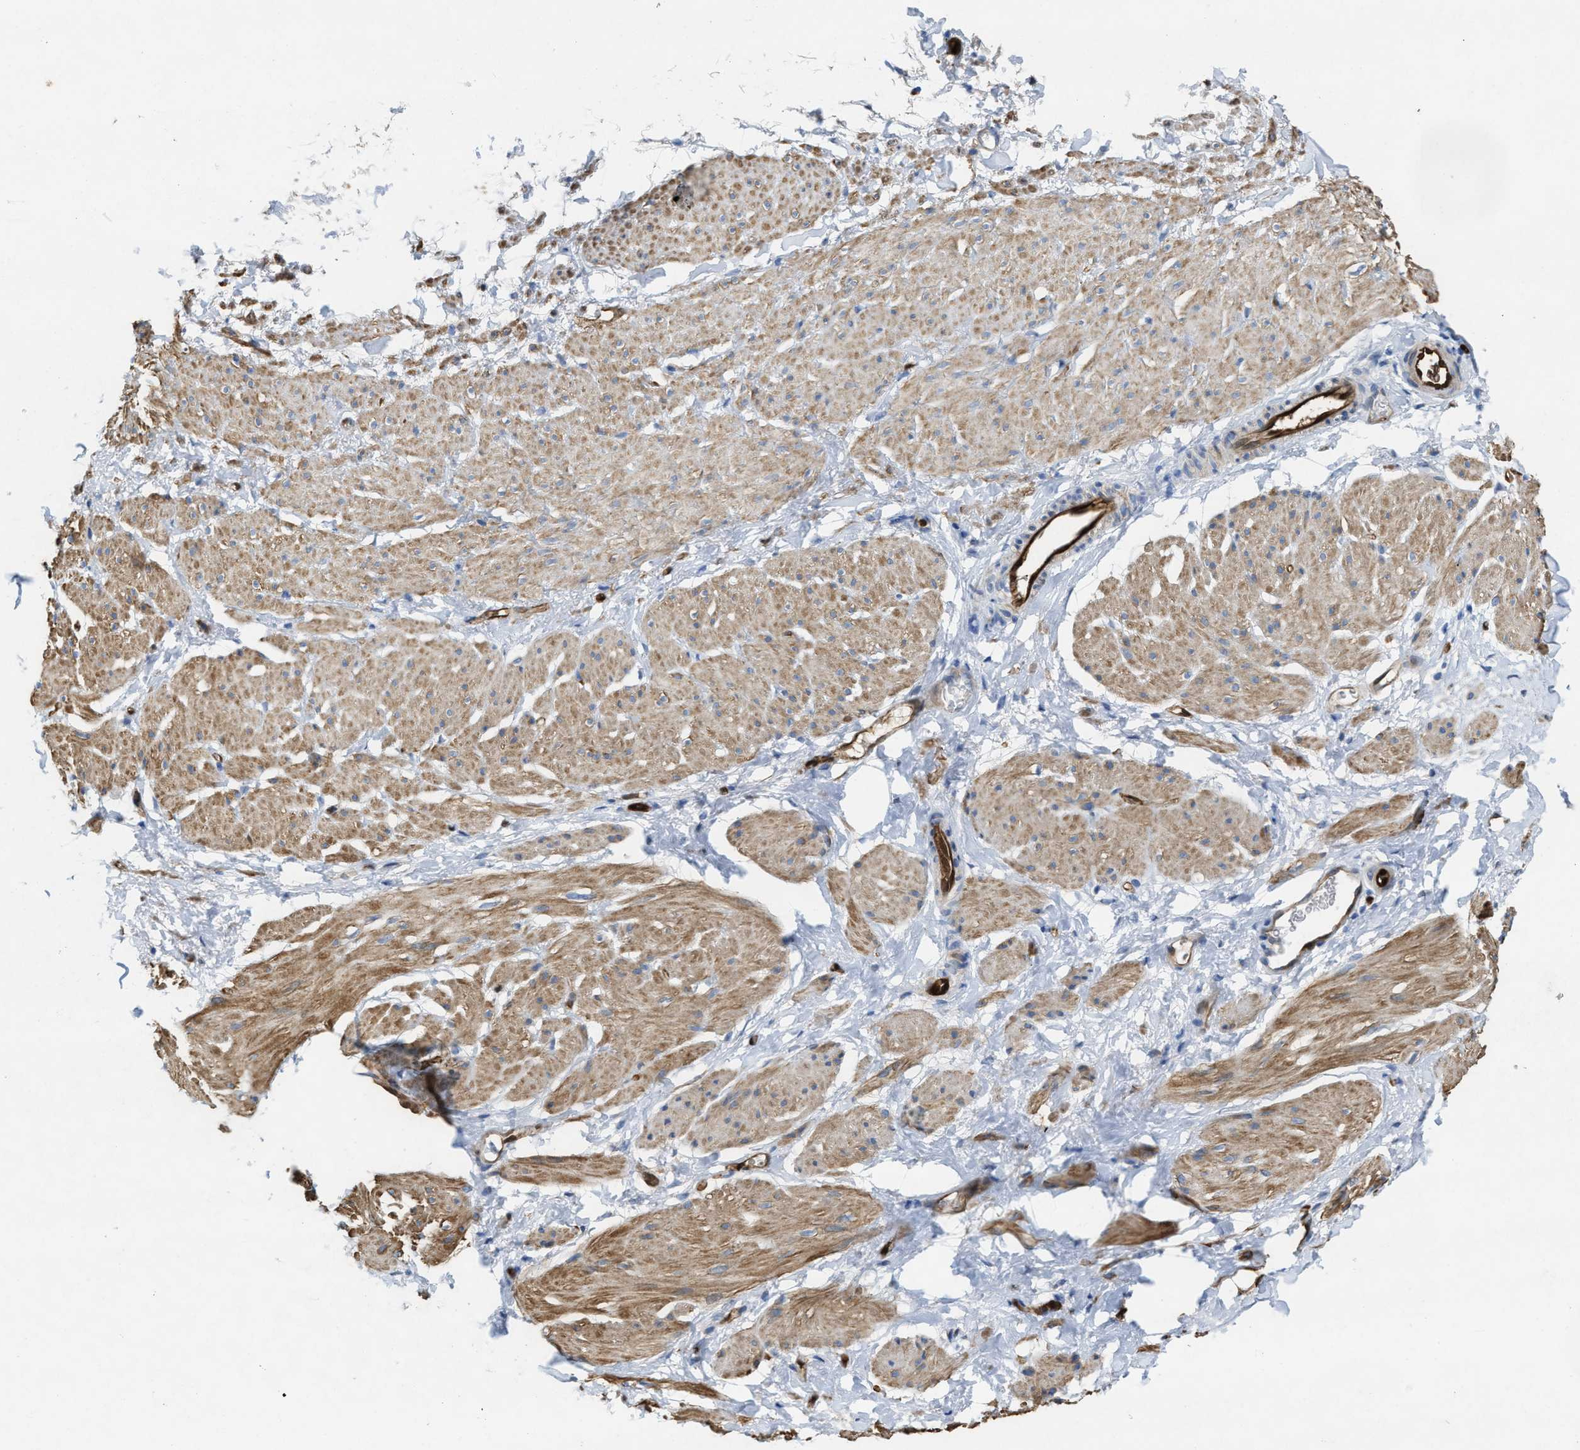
{"staining": {"intensity": "moderate", "quantity": ">75%", "location": "cytoplasmic/membranous"}, "tissue": "smooth muscle", "cell_type": "Smooth muscle cells", "image_type": "normal", "snomed": [{"axis": "morphology", "description": "Normal tissue, NOS"}, {"axis": "topography", "description": "Smooth muscle"}], "caption": "Protein staining of benign smooth muscle shows moderate cytoplasmic/membranous expression in approximately >75% of smooth muscle cells.", "gene": "ASS1", "patient": {"sex": "male", "age": 16}}